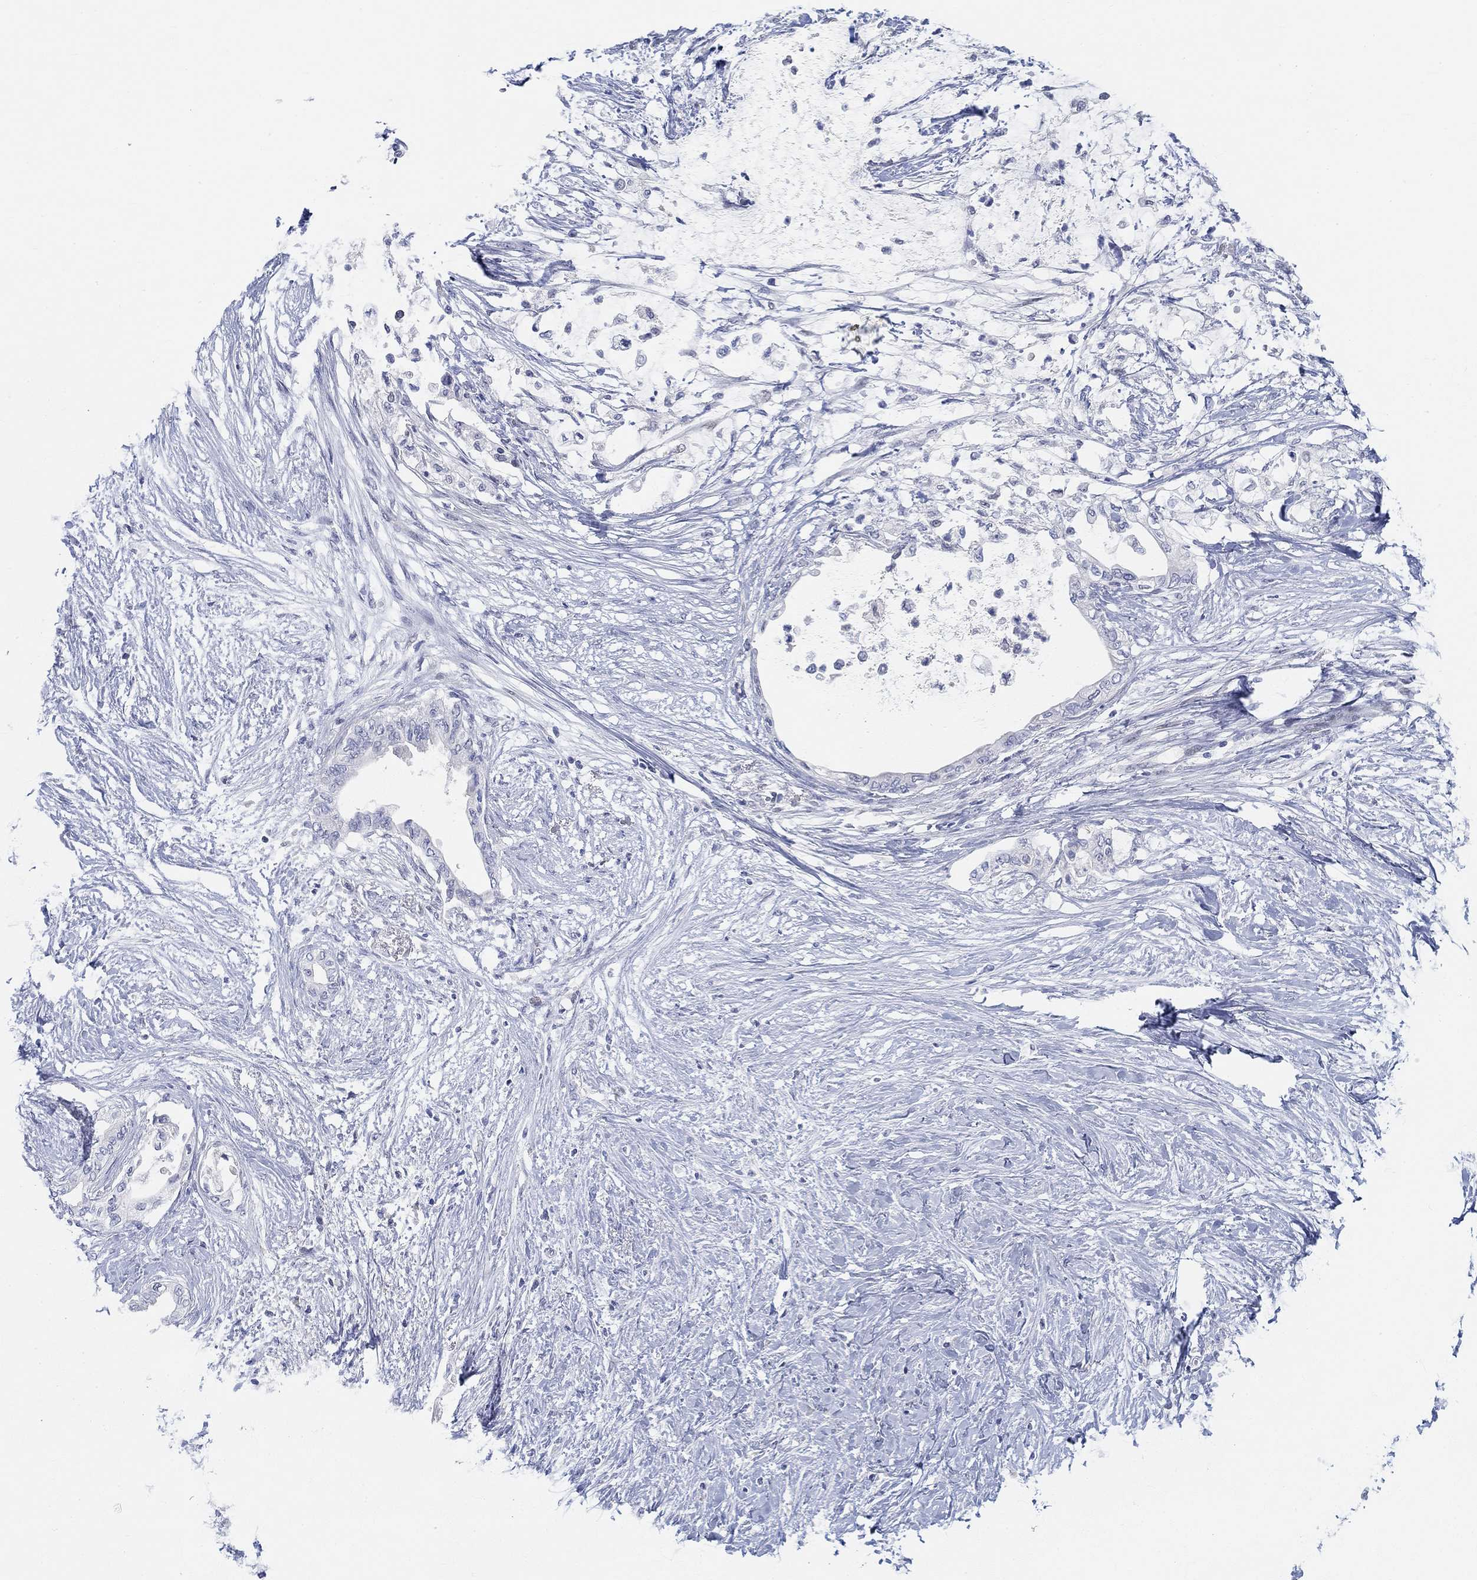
{"staining": {"intensity": "negative", "quantity": "none", "location": "none"}, "tissue": "pancreatic cancer", "cell_type": "Tumor cells", "image_type": "cancer", "snomed": [{"axis": "morphology", "description": "Normal tissue, NOS"}, {"axis": "morphology", "description": "Adenocarcinoma, NOS"}, {"axis": "topography", "description": "Pancreas"}, {"axis": "topography", "description": "Duodenum"}], "caption": "DAB (3,3'-diaminobenzidine) immunohistochemical staining of pancreatic adenocarcinoma demonstrates no significant positivity in tumor cells. (Immunohistochemistry, brightfield microscopy, high magnification).", "gene": "SNTG2", "patient": {"sex": "female", "age": 60}}